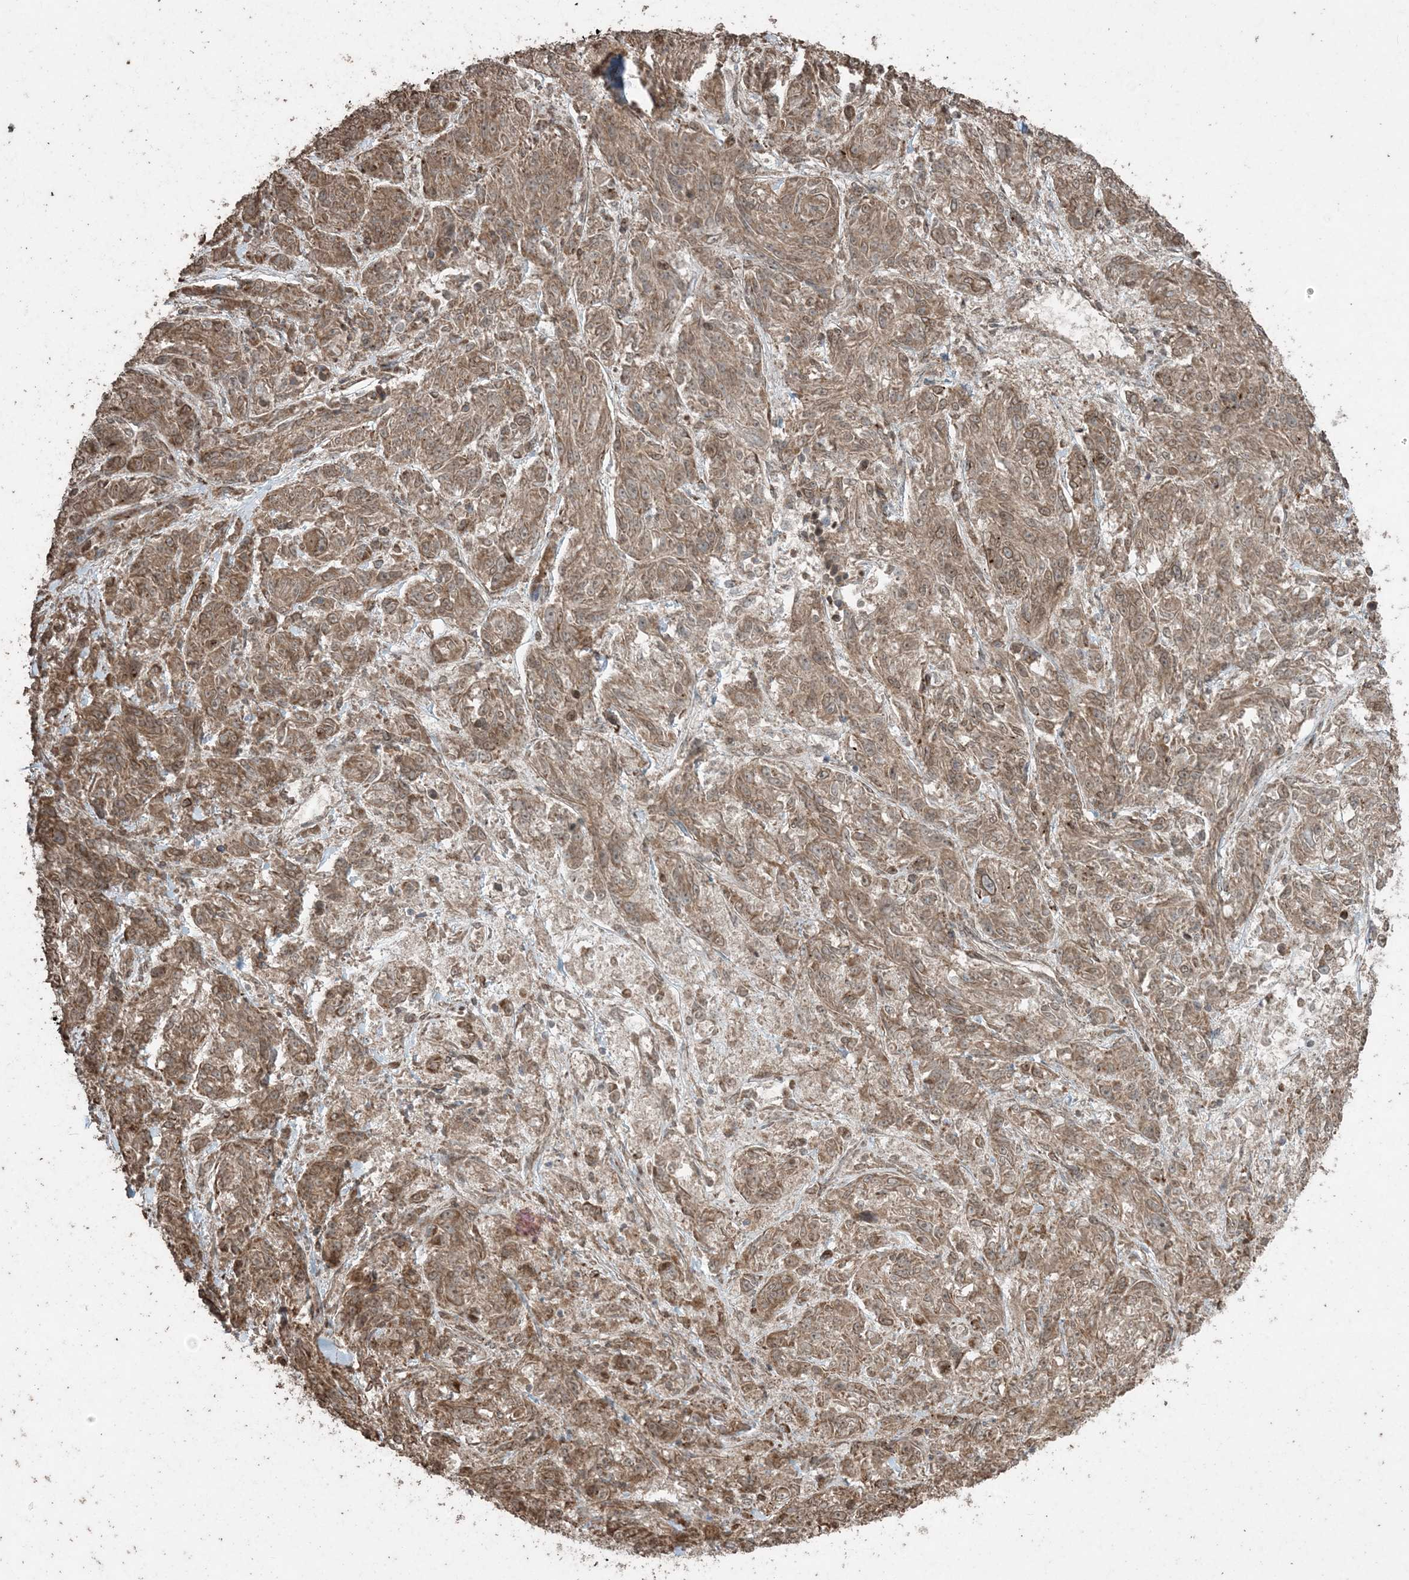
{"staining": {"intensity": "moderate", "quantity": ">75%", "location": "cytoplasmic/membranous,nuclear"}, "tissue": "melanoma", "cell_type": "Tumor cells", "image_type": "cancer", "snomed": [{"axis": "morphology", "description": "Malignant melanoma, NOS"}, {"axis": "topography", "description": "Skin"}], "caption": "Malignant melanoma stained for a protein displays moderate cytoplasmic/membranous and nuclear positivity in tumor cells. The staining is performed using DAB (3,3'-diaminobenzidine) brown chromogen to label protein expression. The nuclei are counter-stained blue using hematoxylin.", "gene": "DDX19B", "patient": {"sex": "male", "age": 53}}